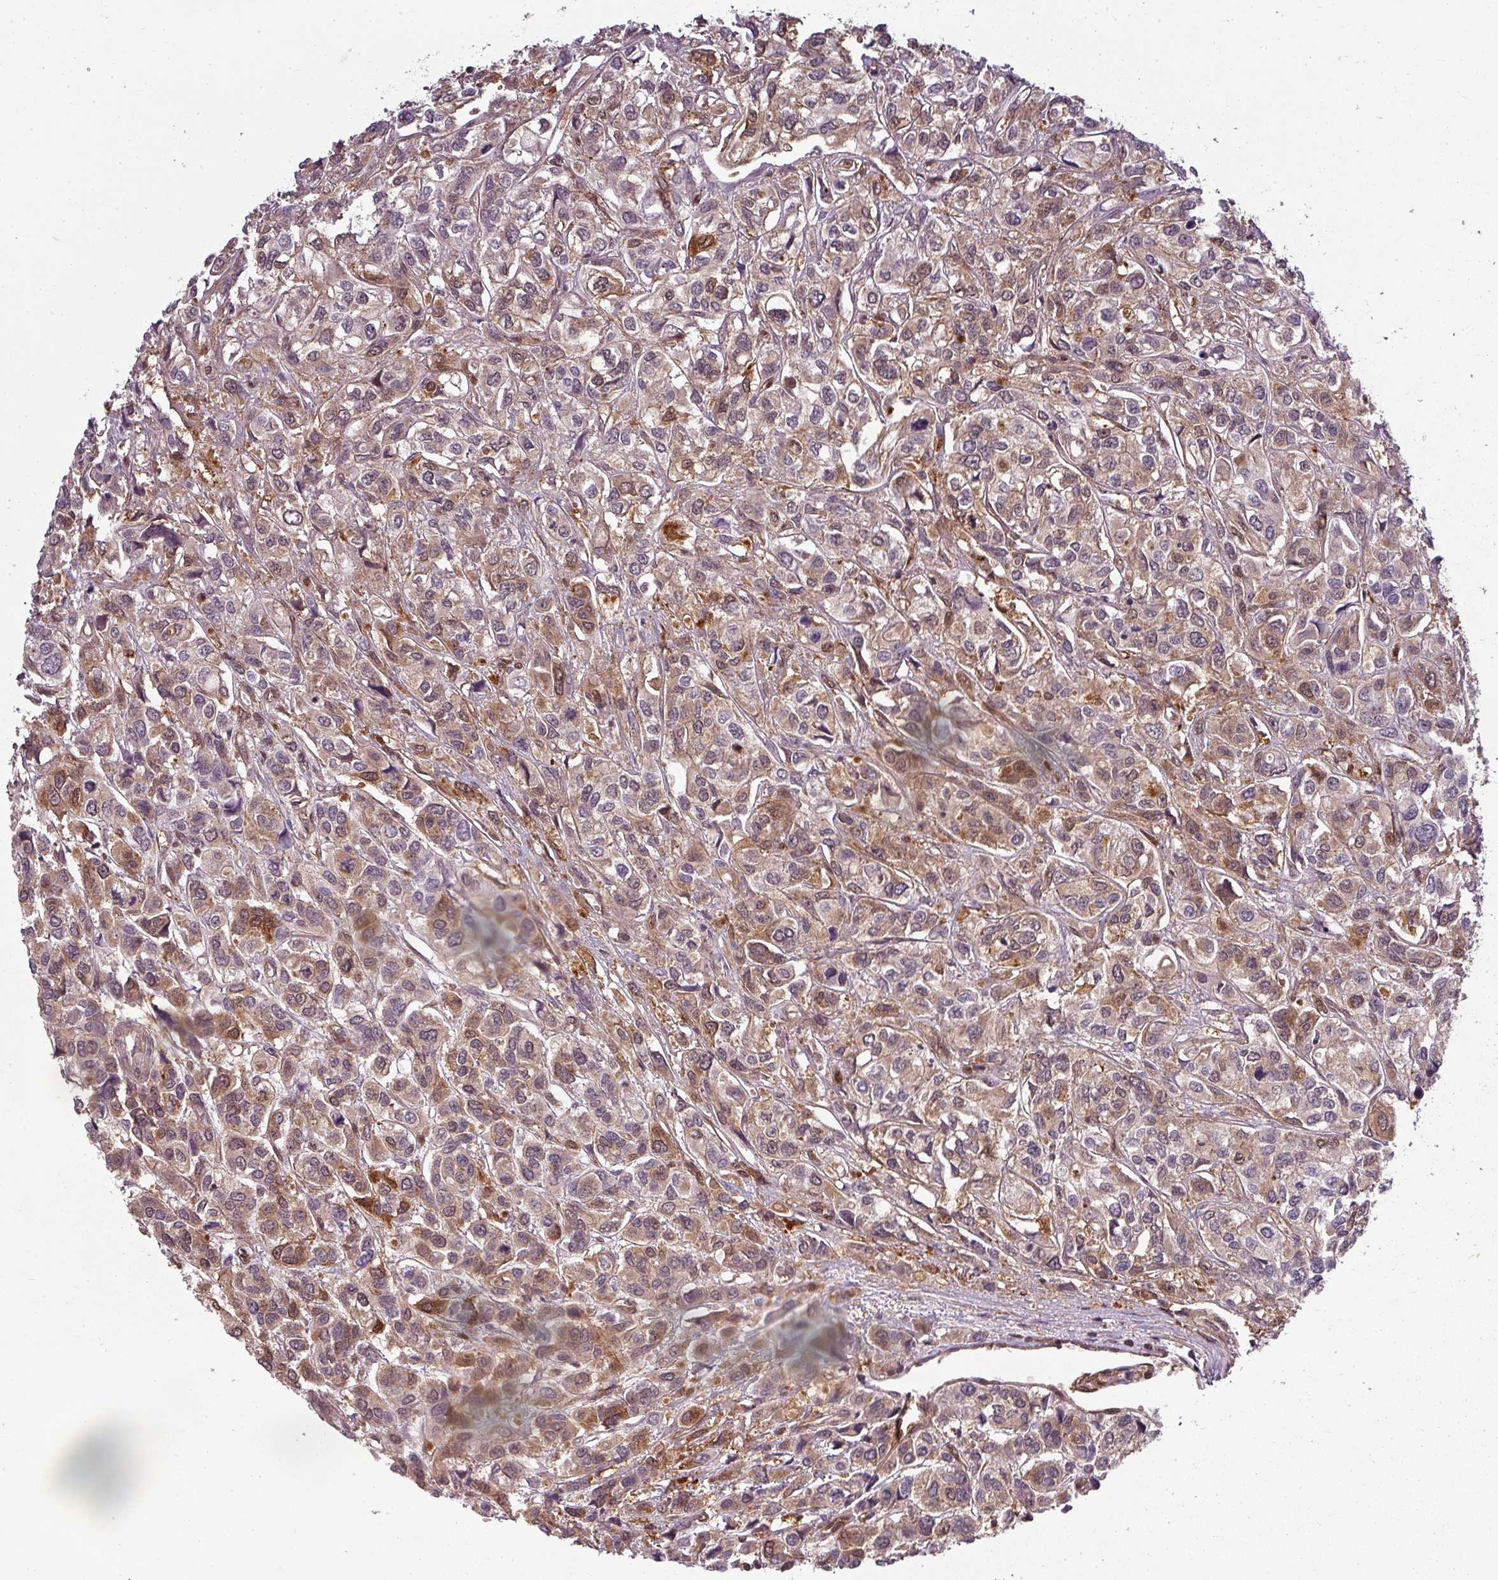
{"staining": {"intensity": "moderate", "quantity": "<25%", "location": "cytoplasmic/membranous"}, "tissue": "urothelial cancer", "cell_type": "Tumor cells", "image_type": "cancer", "snomed": [{"axis": "morphology", "description": "Urothelial carcinoma, High grade"}, {"axis": "topography", "description": "Urinary bladder"}], "caption": "Human high-grade urothelial carcinoma stained with a brown dye exhibits moderate cytoplasmic/membranous positive expression in about <25% of tumor cells.", "gene": "CLIC1", "patient": {"sex": "male", "age": 67}}